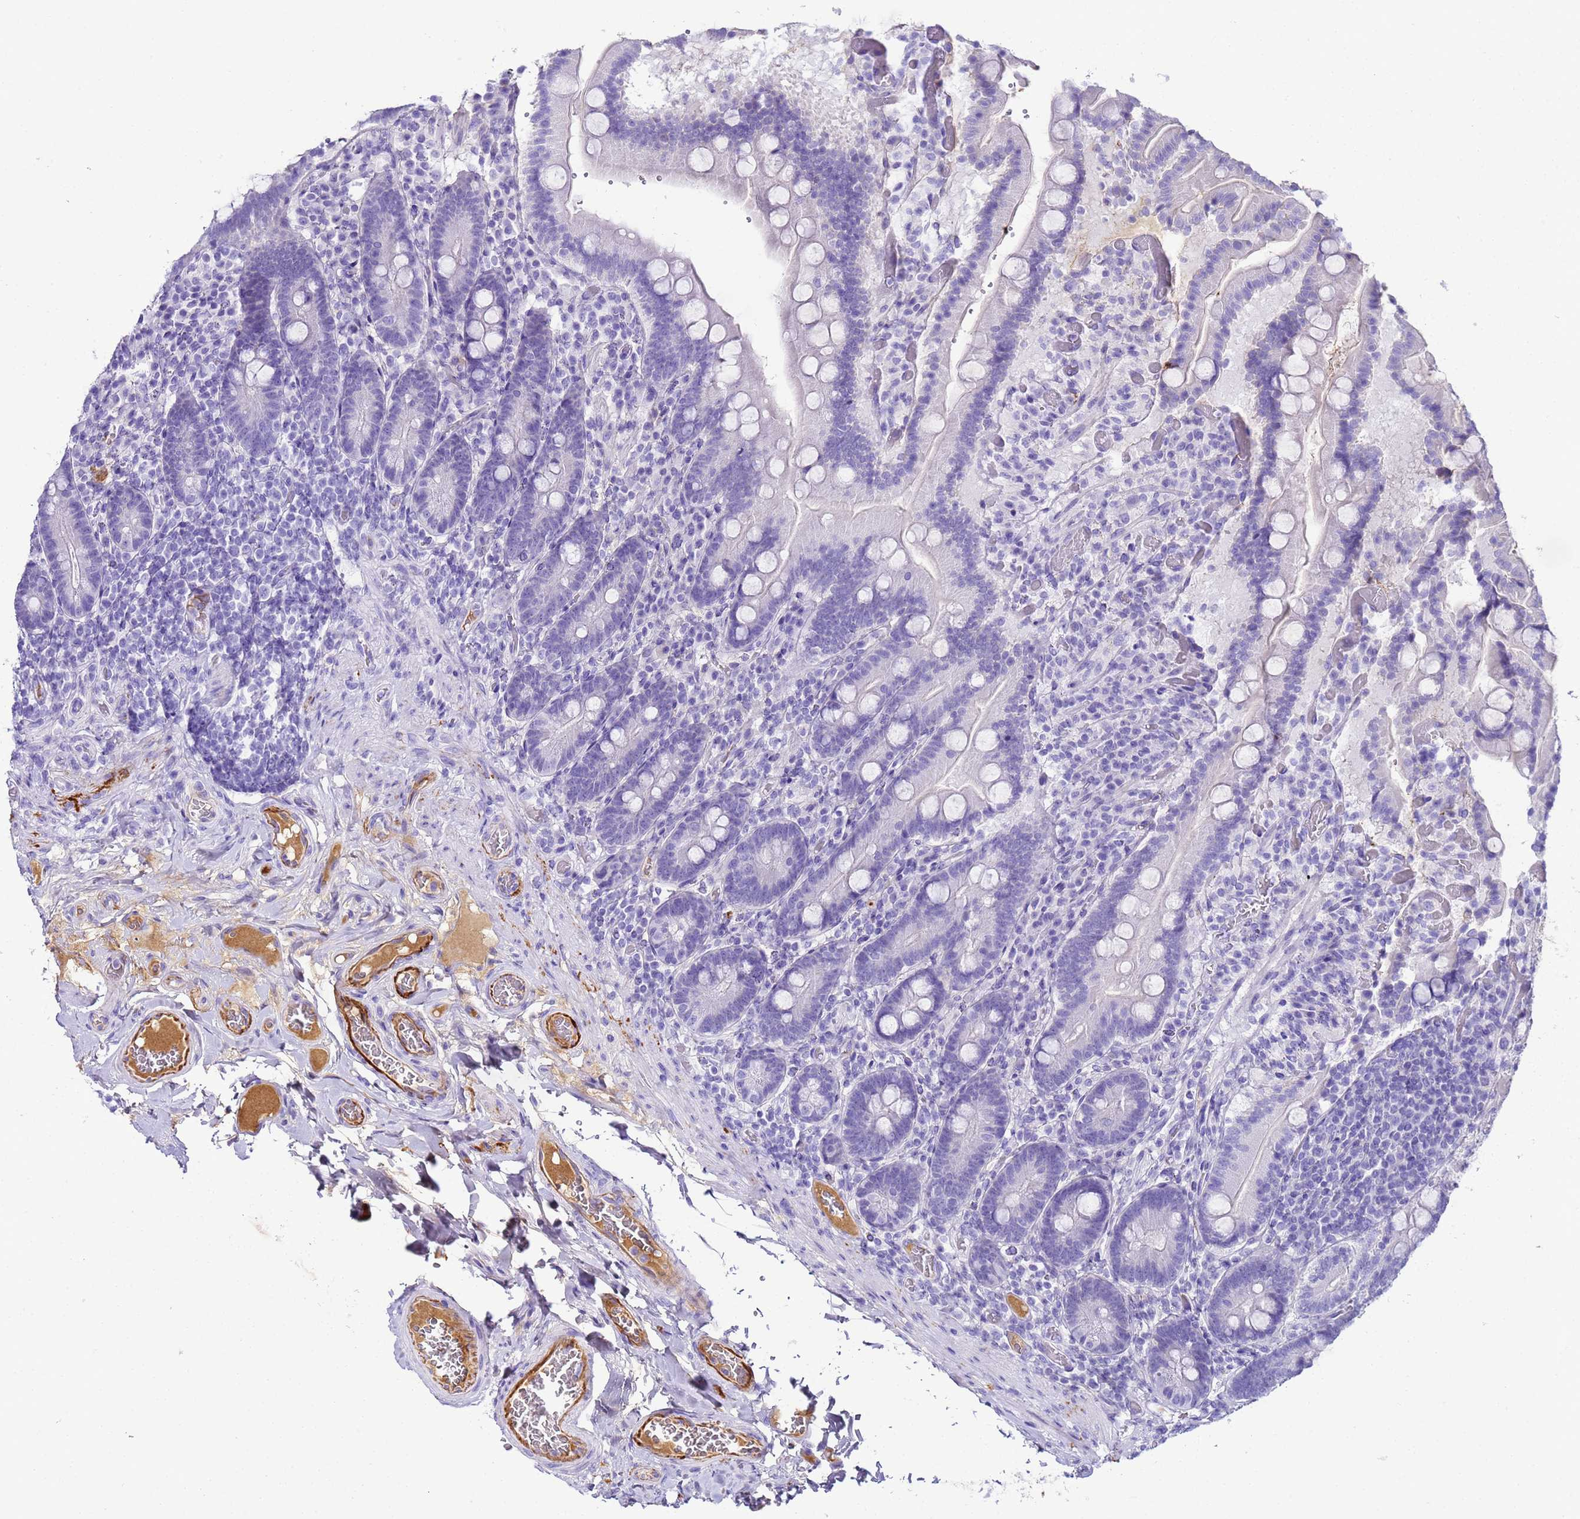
{"staining": {"intensity": "negative", "quantity": "none", "location": "none"}, "tissue": "duodenum", "cell_type": "Glandular cells", "image_type": "normal", "snomed": [{"axis": "morphology", "description": "Normal tissue, NOS"}, {"axis": "topography", "description": "Duodenum"}], "caption": "Immunohistochemical staining of normal human duodenum reveals no significant staining in glandular cells.", "gene": "CFHR1", "patient": {"sex": "female", "age": 62}}